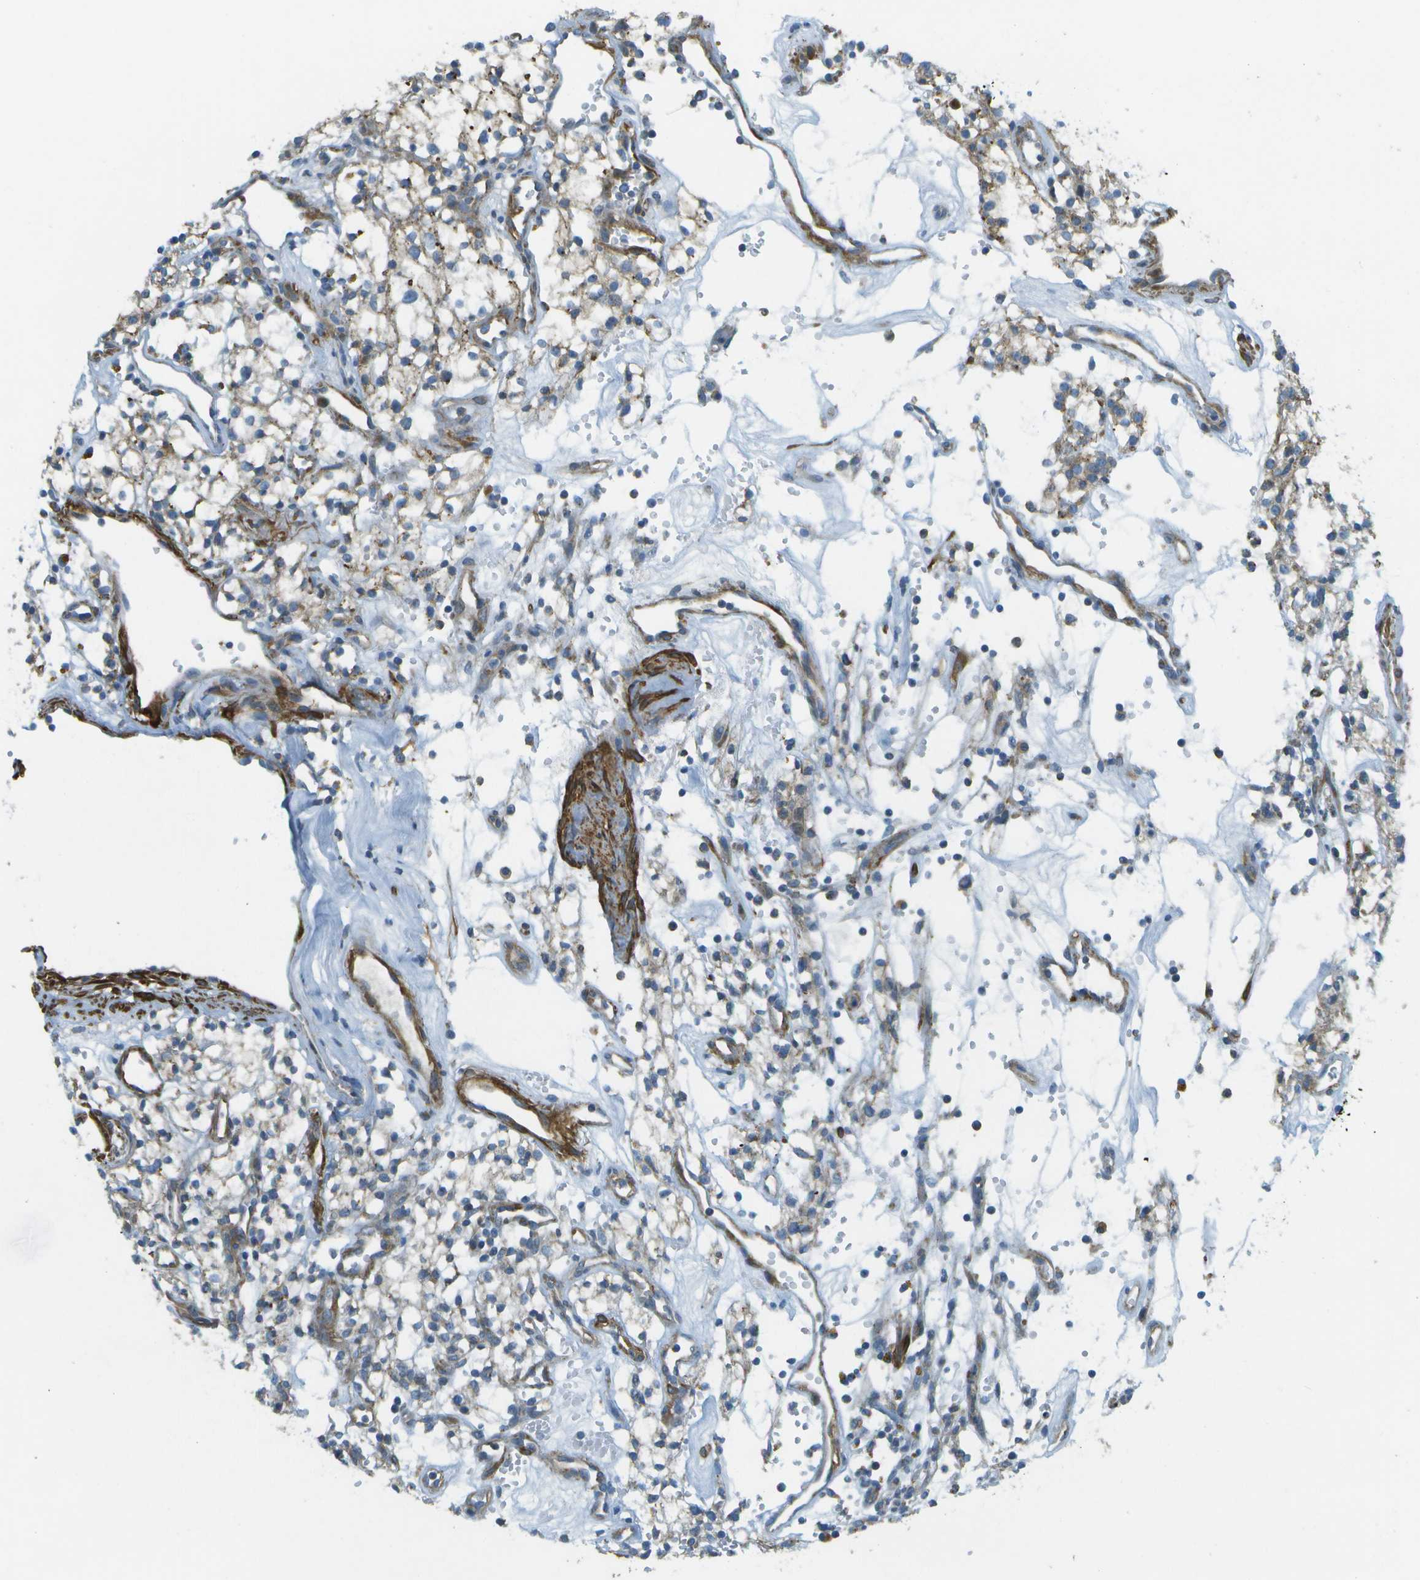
{"staining": {"intensity": "weak", "quantity": "<25%", "location": "cytoplasmic/membranous"}, "tissue": "renal cancer", "cell_type": "Tumor cells", "image_type": "cancer", "snomed": [{"axis": "morphology", "description": "Adenocarcinoma, NOS"}, {"axis": "topography", "description": "Kidney"}], "caption": "High magnification brightfield microscopy of adenocarcinoma (renal) stained with DAB (3,3'-diaminobenzidine) (brown) and counterstained with hematoxylin (blue): tumor cells show no significant staining.", "gene": "MYH11", "patient": {"sex": "male", "age": 59}}